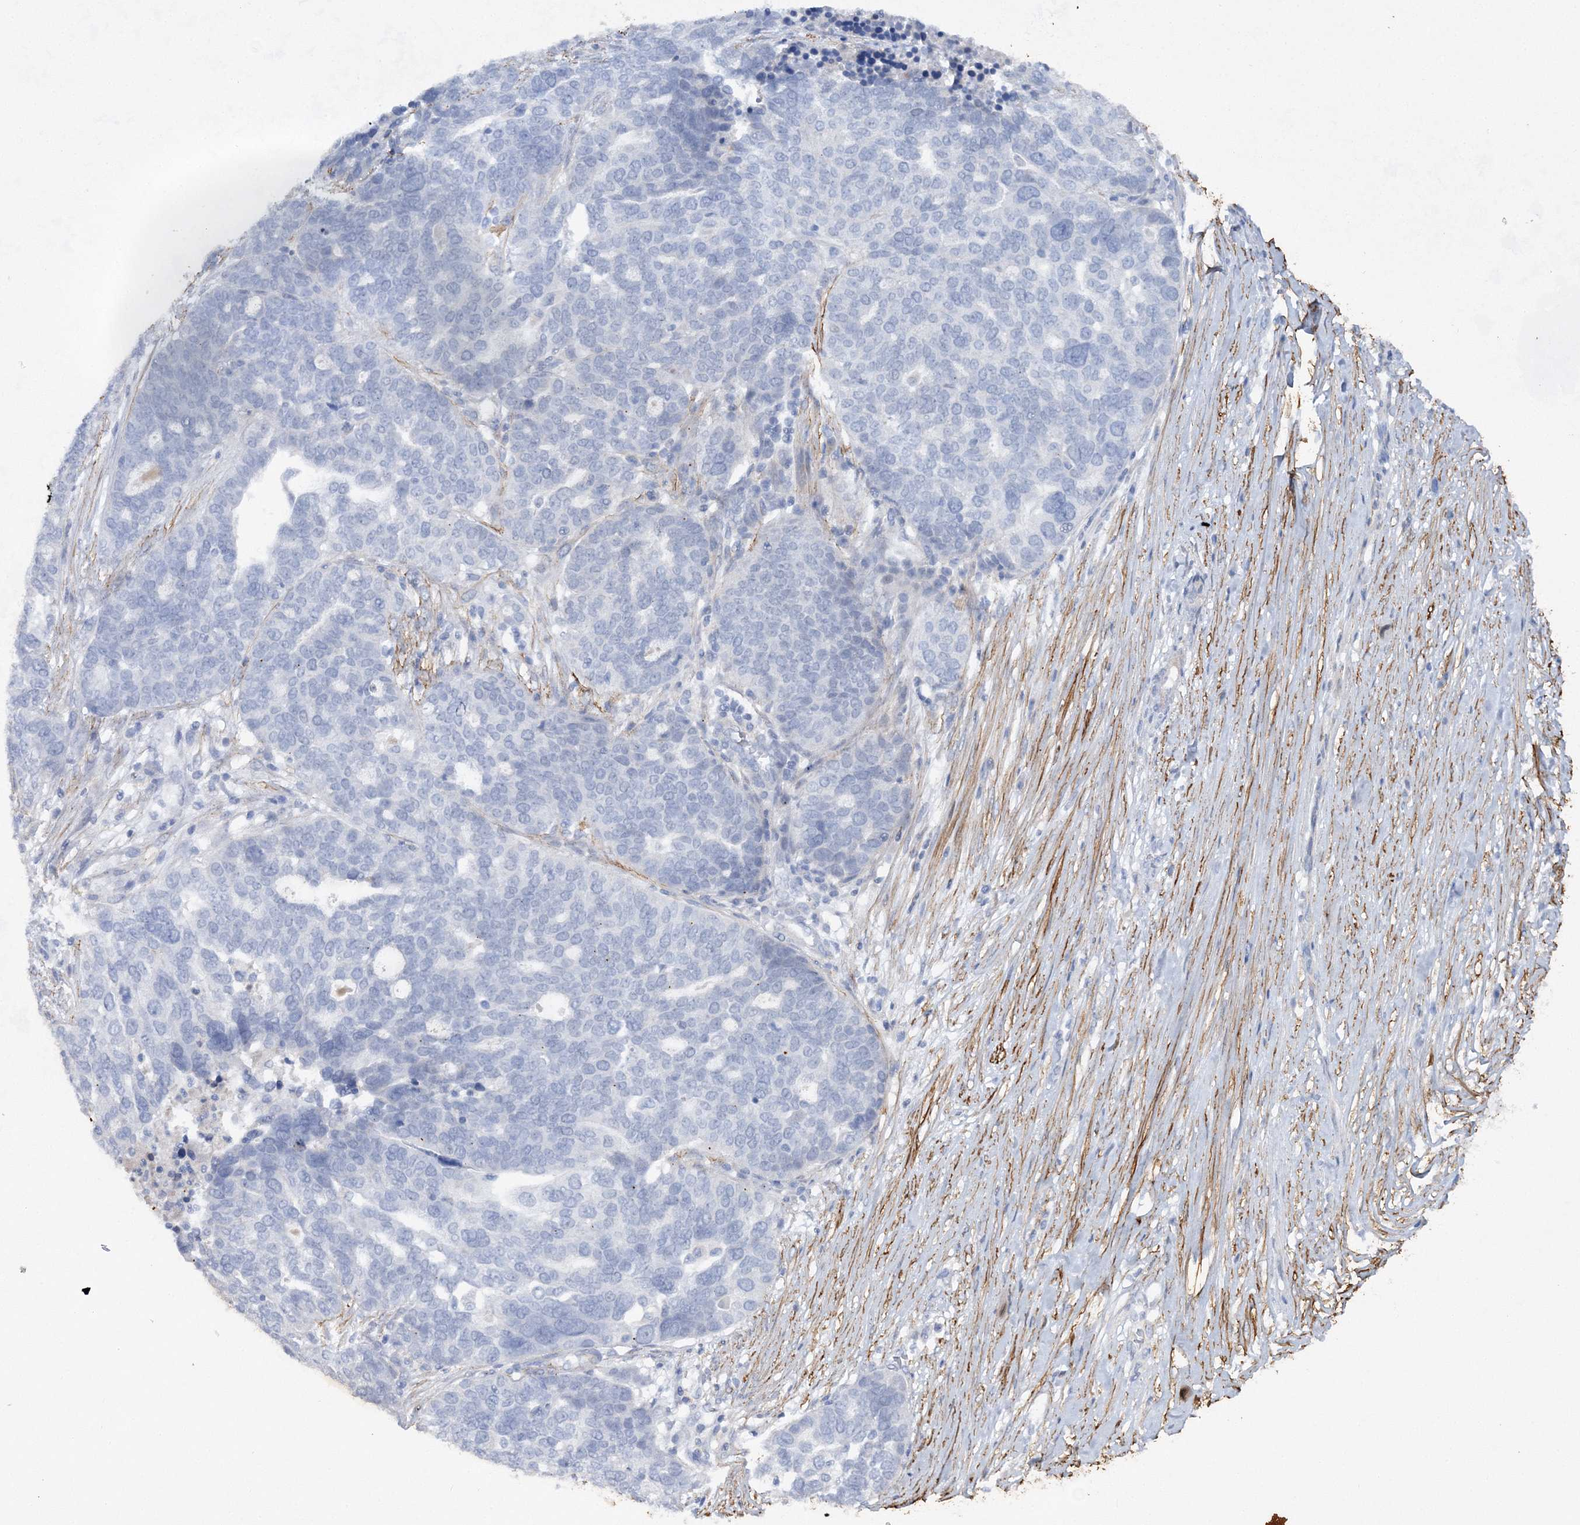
{"staining": {"intensity": "negative", "quantity": "none", "location": "none"}, "tissue": "ovarian cancer", "cell_type": "Tumor cells", "image_type": "cancer", "snomed": [{"axis": "morphology", "description": "Cystadenocarcinoma, serous, NOS"}, {"axis": "topography", "description": "Ovary"}], "caption": "A high-resolution histopathology image shows immunohistochemistry (IHC) staining of serous cystadenocarcinoma (ovarian), which displays no significant expression in tumor cells.", "gene": "RTN2", "patient": {"sex": "female", "age": 59}}